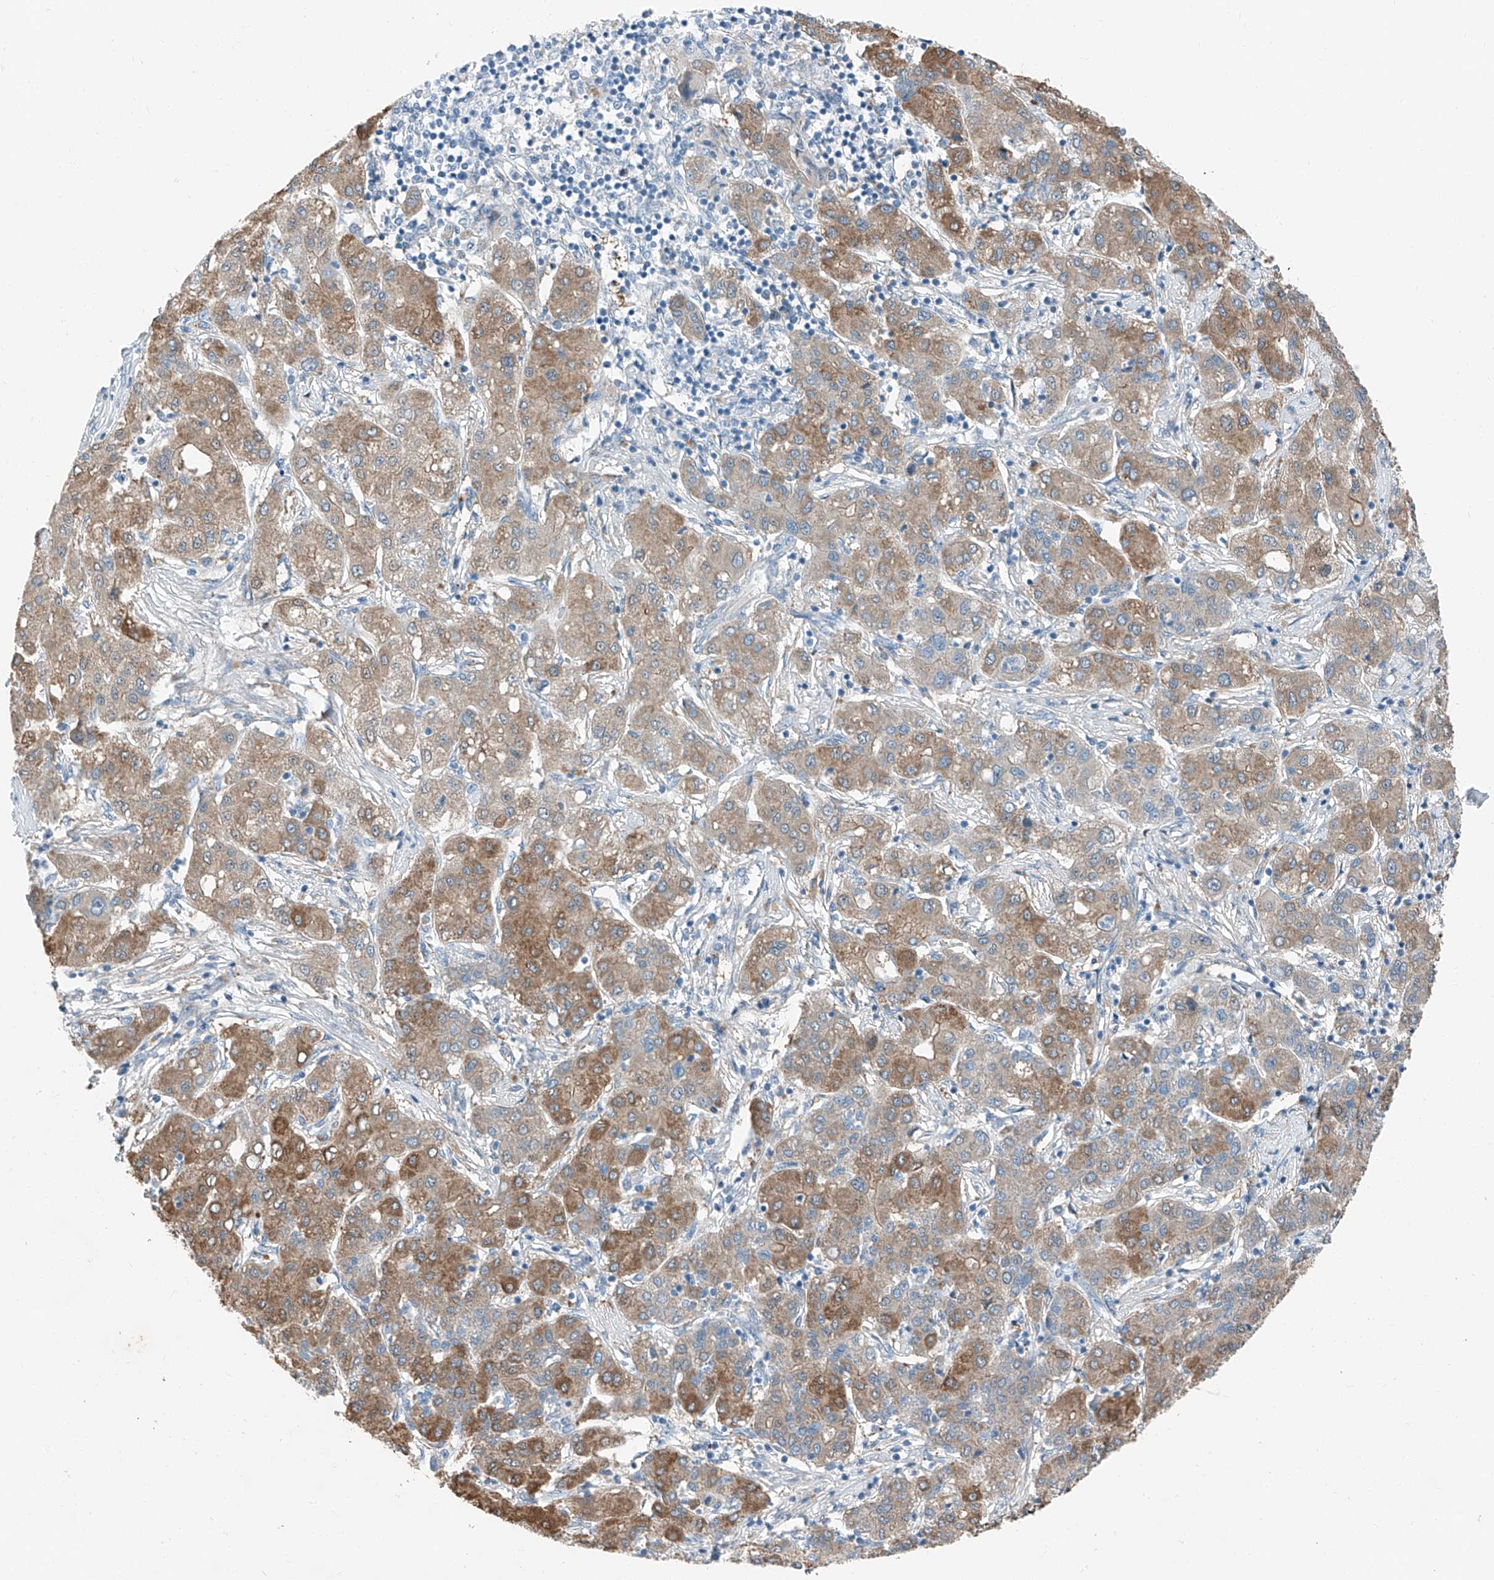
{"staining": {"intensity": "moderate", "quantity": ">75%", "location": "cytoplasmic/membranous"}, "tissue": "liver cancer", "cell_type": "Tumor cells", "image_type": "cancer", "snomed": [{"axis": "morphology", "description": "Carcinoma, Hepatocellular, NOS"}, {"axis": "topography", "description": "Liver"}], "caption": "Approximately >75% of tumor cells in human liver hepatocellular carcinoma show moderate cytoplasmic/membranous protein staining as visualized by brown immunohistochemical staining.", "gene": "MDGA1", "patient": {"sex": "male", "age": 65}}